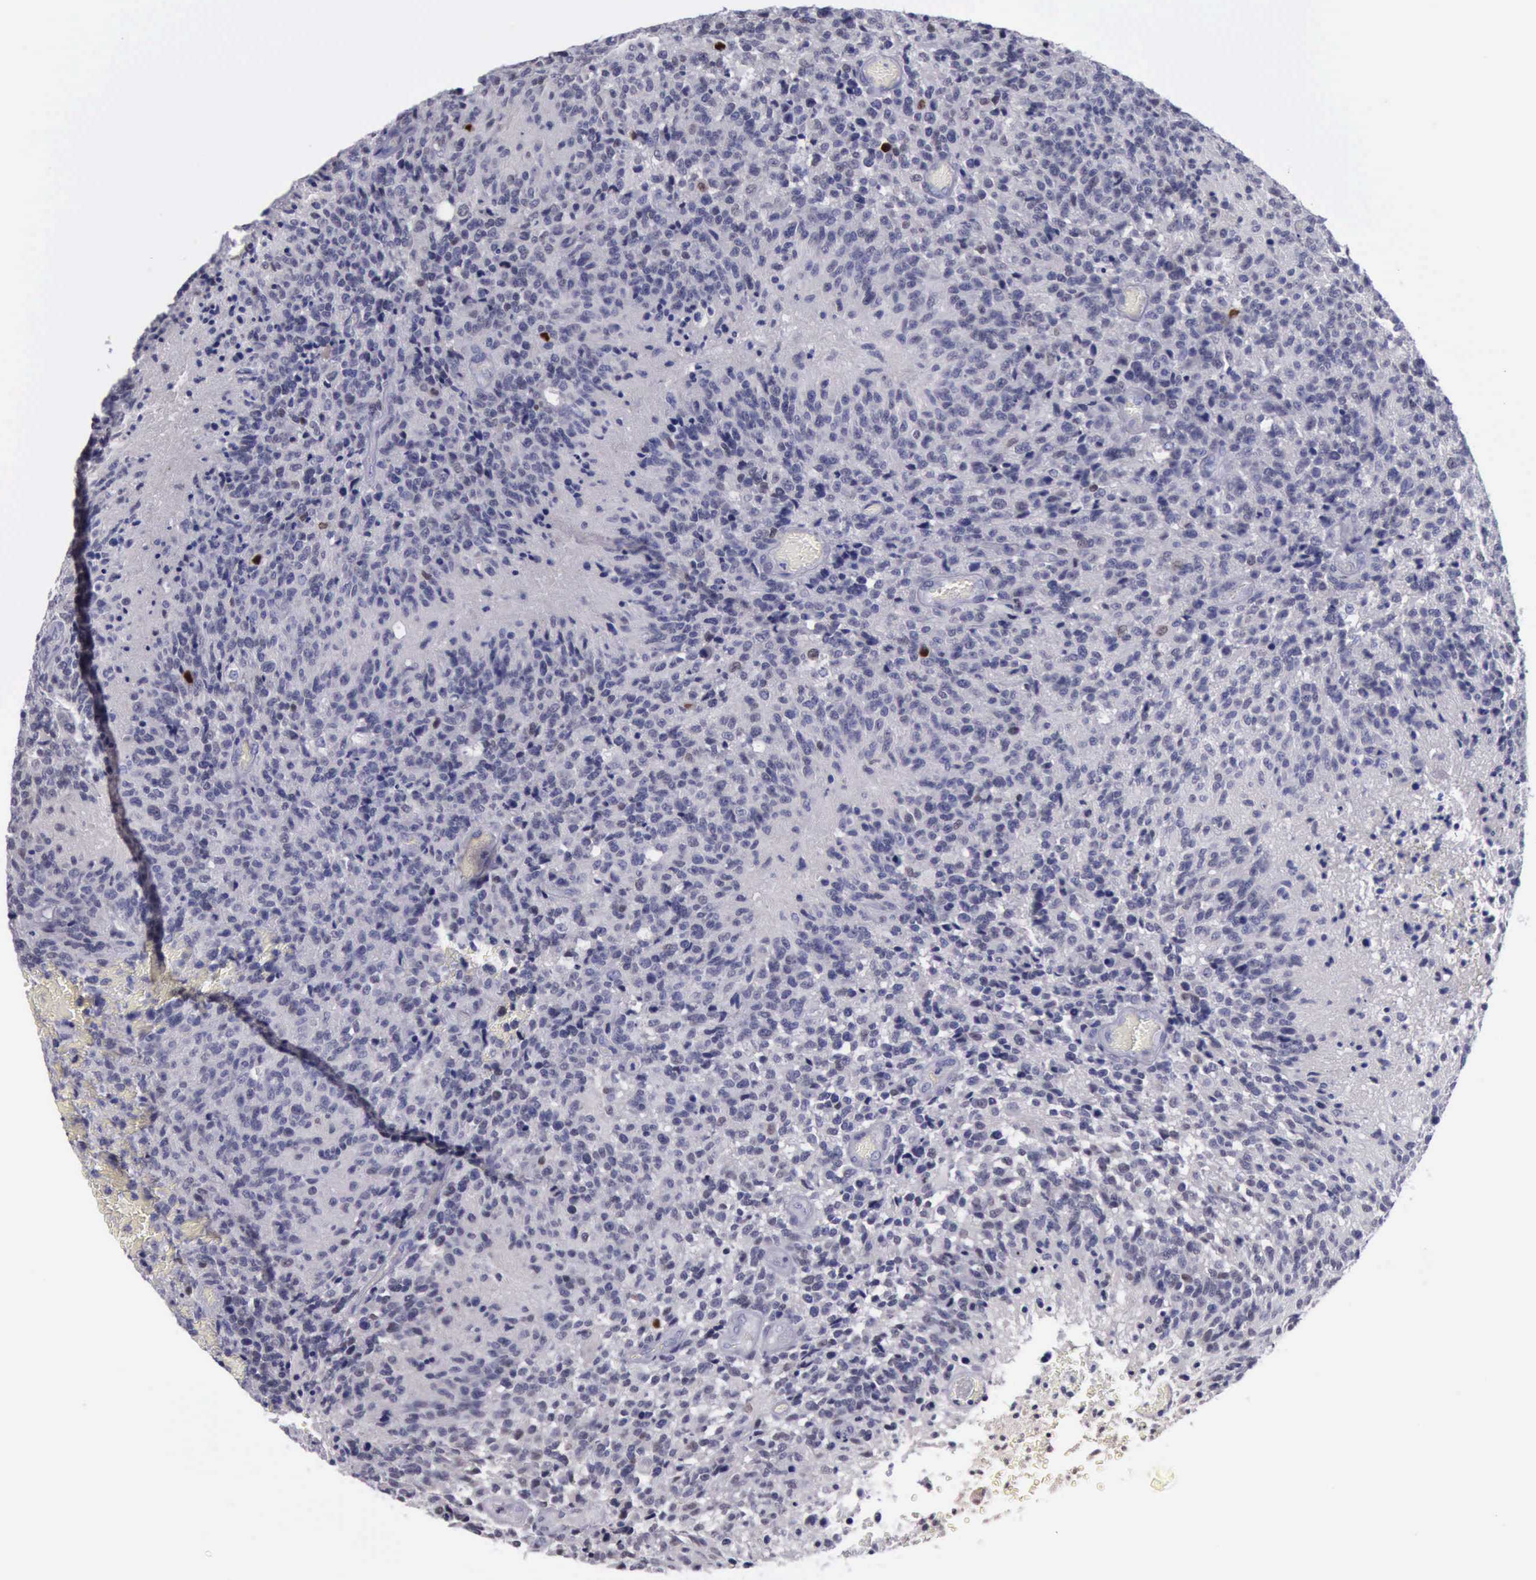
{"staining": {"intensity": "negative", "quantity": "none", "location": "none"}, "tissue": "glioma", "cell_type": "Tumor cells", "image_type": "cancer", "snomed": [{"axis": "morphology", "description": "Glioma, malignant, High grade"}, {"axis": "topography", "description": "Brain"}], "caption": "DAB (3,3'-diaminobenzidine) immunohistochemical staining of human high-grade glioma (malignant) exhibits no significant staining in tumor cells. (DAB (3,3'-diaminobenzidine) immunohistochemistry (IHC), high magnification).", "gene": "SATB2", "patient": {"sex": "male", "age": 36}}